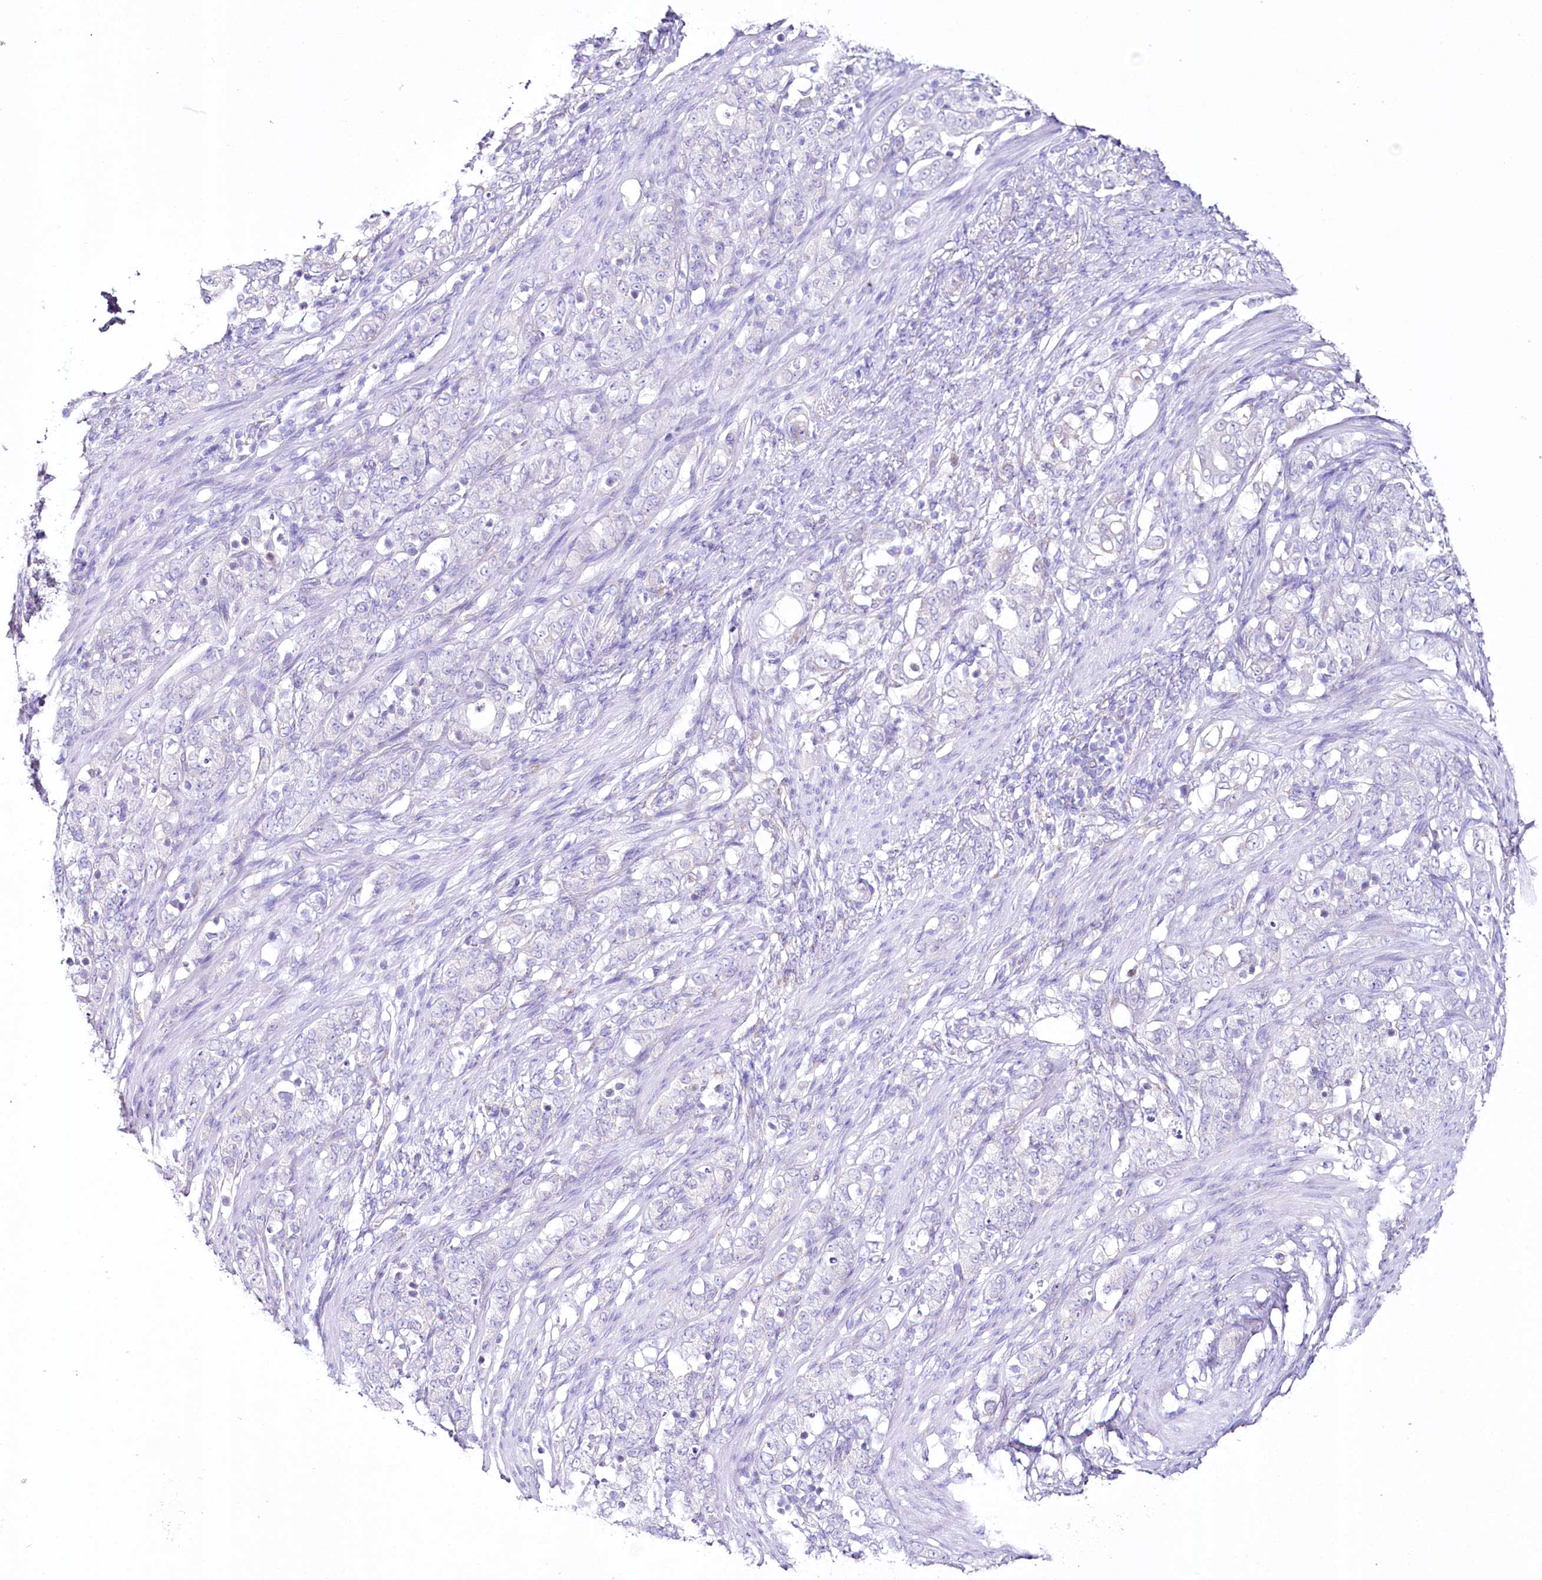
{"staining": {"intensity": "negative", "quantity": "none", "location": "none"}, "tissue": "stomach cancer", "cell_type": "Tumor cells", "image_type": "cancer", "snomed": [{"axis": "morphology", "description": "Adenocarcinoma, NOS"}, {"axis": "topography", "description": "Stomach"}], "caption": "Immunohistochemistry histopathology image of neoplastic tissue: human adenocarcinoma (stomach) stained with DAB (3,3'-diaminobenzidine) displays no significant protein staining in tumor cells. (IHC, brightfield microscopy, high magnification).", "gene": "CSN3", "patient": {"sex": "female", "age": 79}}